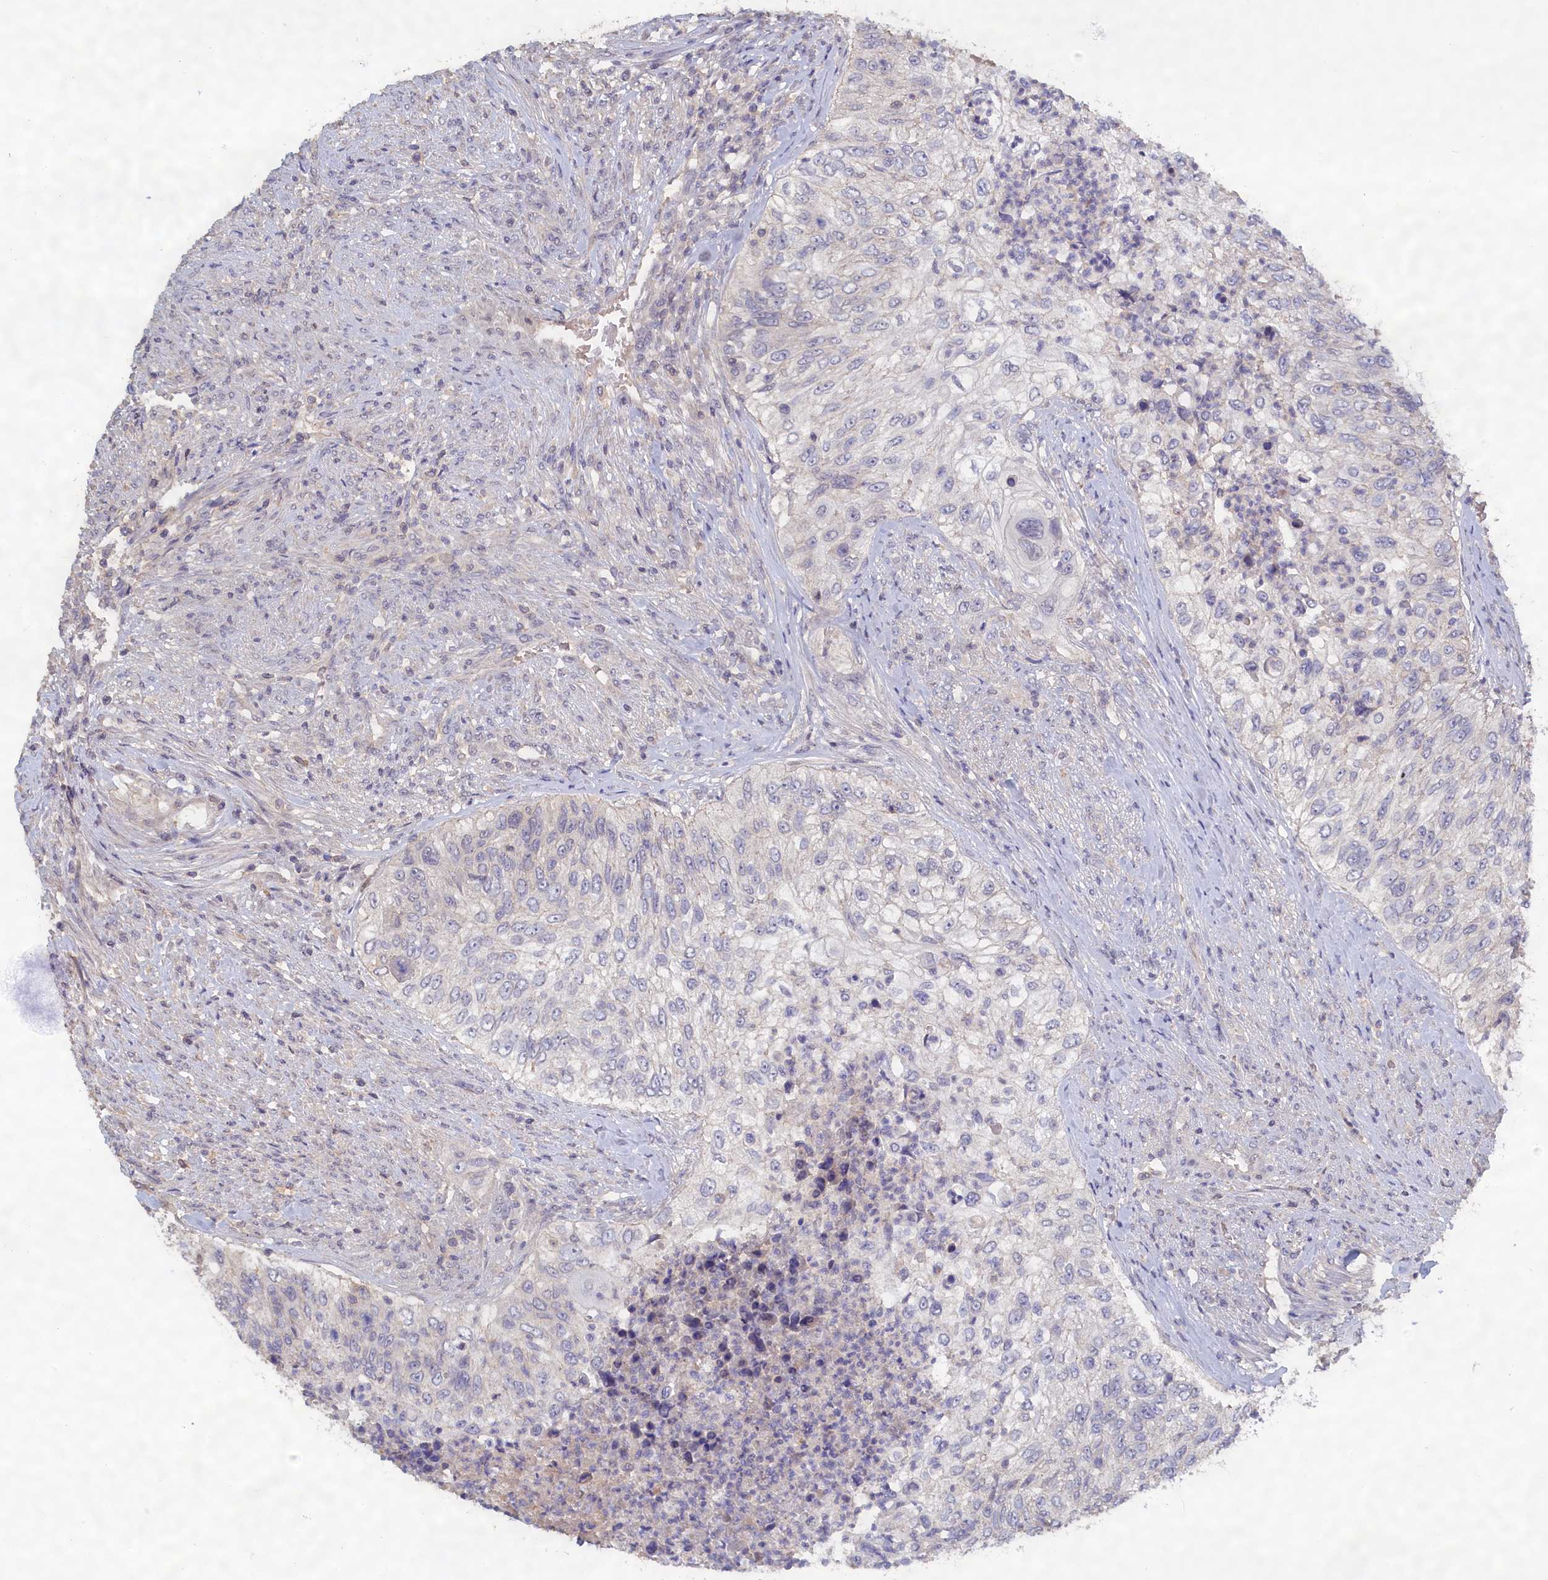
{"staining": {"intensity": "negative", "quantity": "none", "location": "none"}, "tissue": "urothelial cancer", "cell_type": "Tumor cells", "image_type": "cancer", "snomed": [{"axis": "morphology", "description": "Urothelial carcinoma, High grade"}, {"axis": "topography", "description": "Urinary bladder"}], "caption": "This image is of urothelial cancer stained with IHC to label a protein in brown with the nuclei are counter-stained blue. There is no staining in tumor cells.", "gene": "CELF5", "patient": {"sex": "female", "age": 60}}